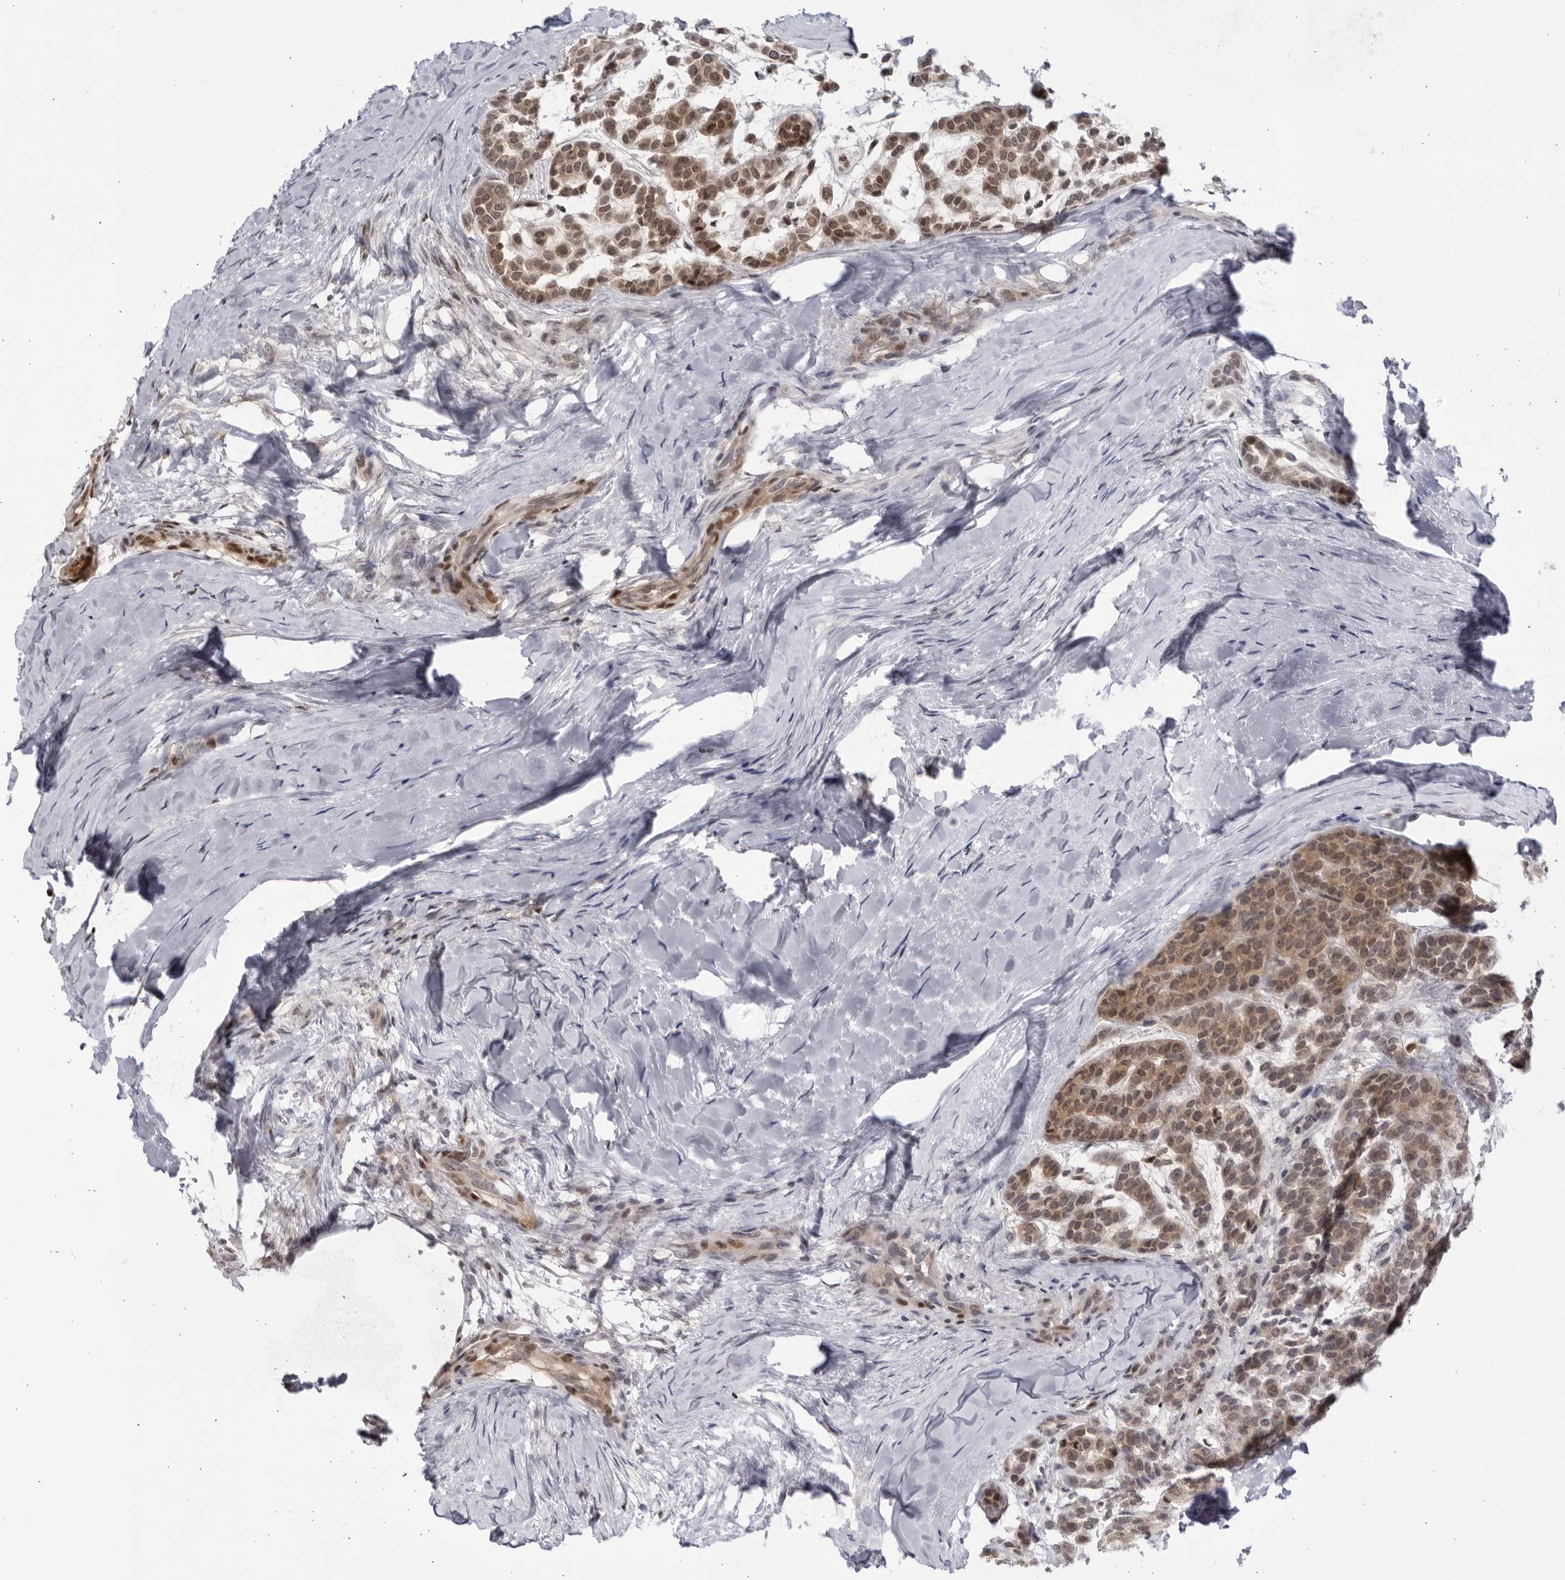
{"staining": {"intensity": "moderate", "quantity": ">75%", "location": "cytoplasmic/membranous,nuclear"}, "tissue": "head and neck cancer", "cell_type": "Tumor cells", "image_type": "cancer", "snomed": [{"axis": "morphology", "description": "Adenocarcinoma, NOS"}, {"axis": "morphology", "description": "Adenoma, NOS"}, {"axis": "topography", "description": "Head-Neck"}], "caption": "Immunohistochemical staining of adenoma (head and neck) demonstrates moderate cytoplasmic/membranous and nuclear protein positivity in about >75% of tumor cells.", "gene": "CNBD1", "patient": {"sex": "female", "age": 55}}